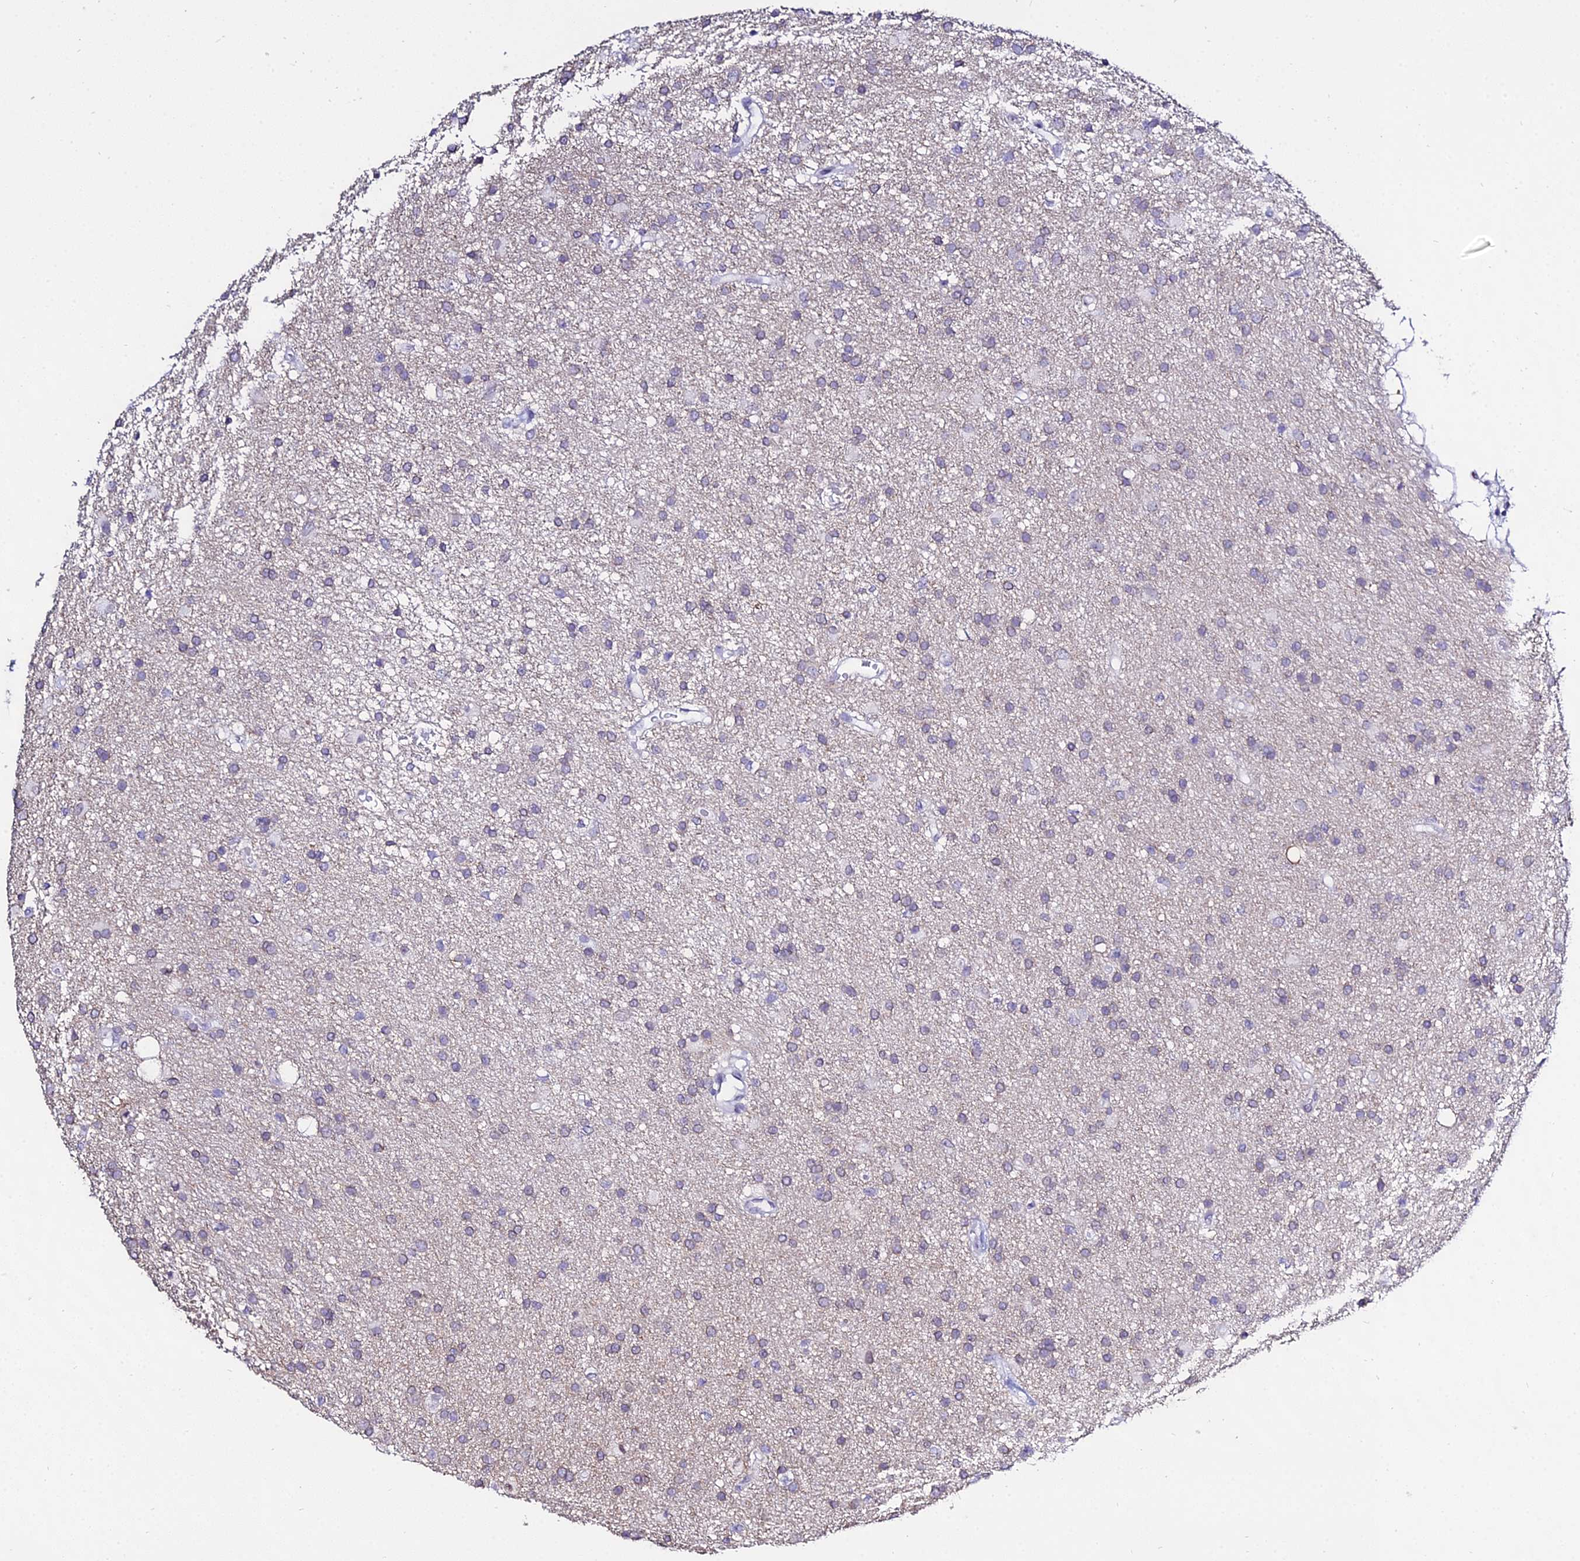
{"staining": {"intensity": "negative", "quantity": "none", "location": "none"}, "tissue": "glioma", "cell_type": "Tumor cells", "image_type": "cancer", "snomed": [{"axis": "morphology", "description": "Glioma, malignant, High grade"}, {"axis": "topography", "description": "Brain"}], "caption": "High magnification brightfield microscopy of glioma stained with DAB (3,3'-diaminobenzidine) (brown) and counterstained with hematoxylin (blue): tumor cells show no significant staining.", "gene": "MCM10", "patient": {"sex": "male", "age": 77}}